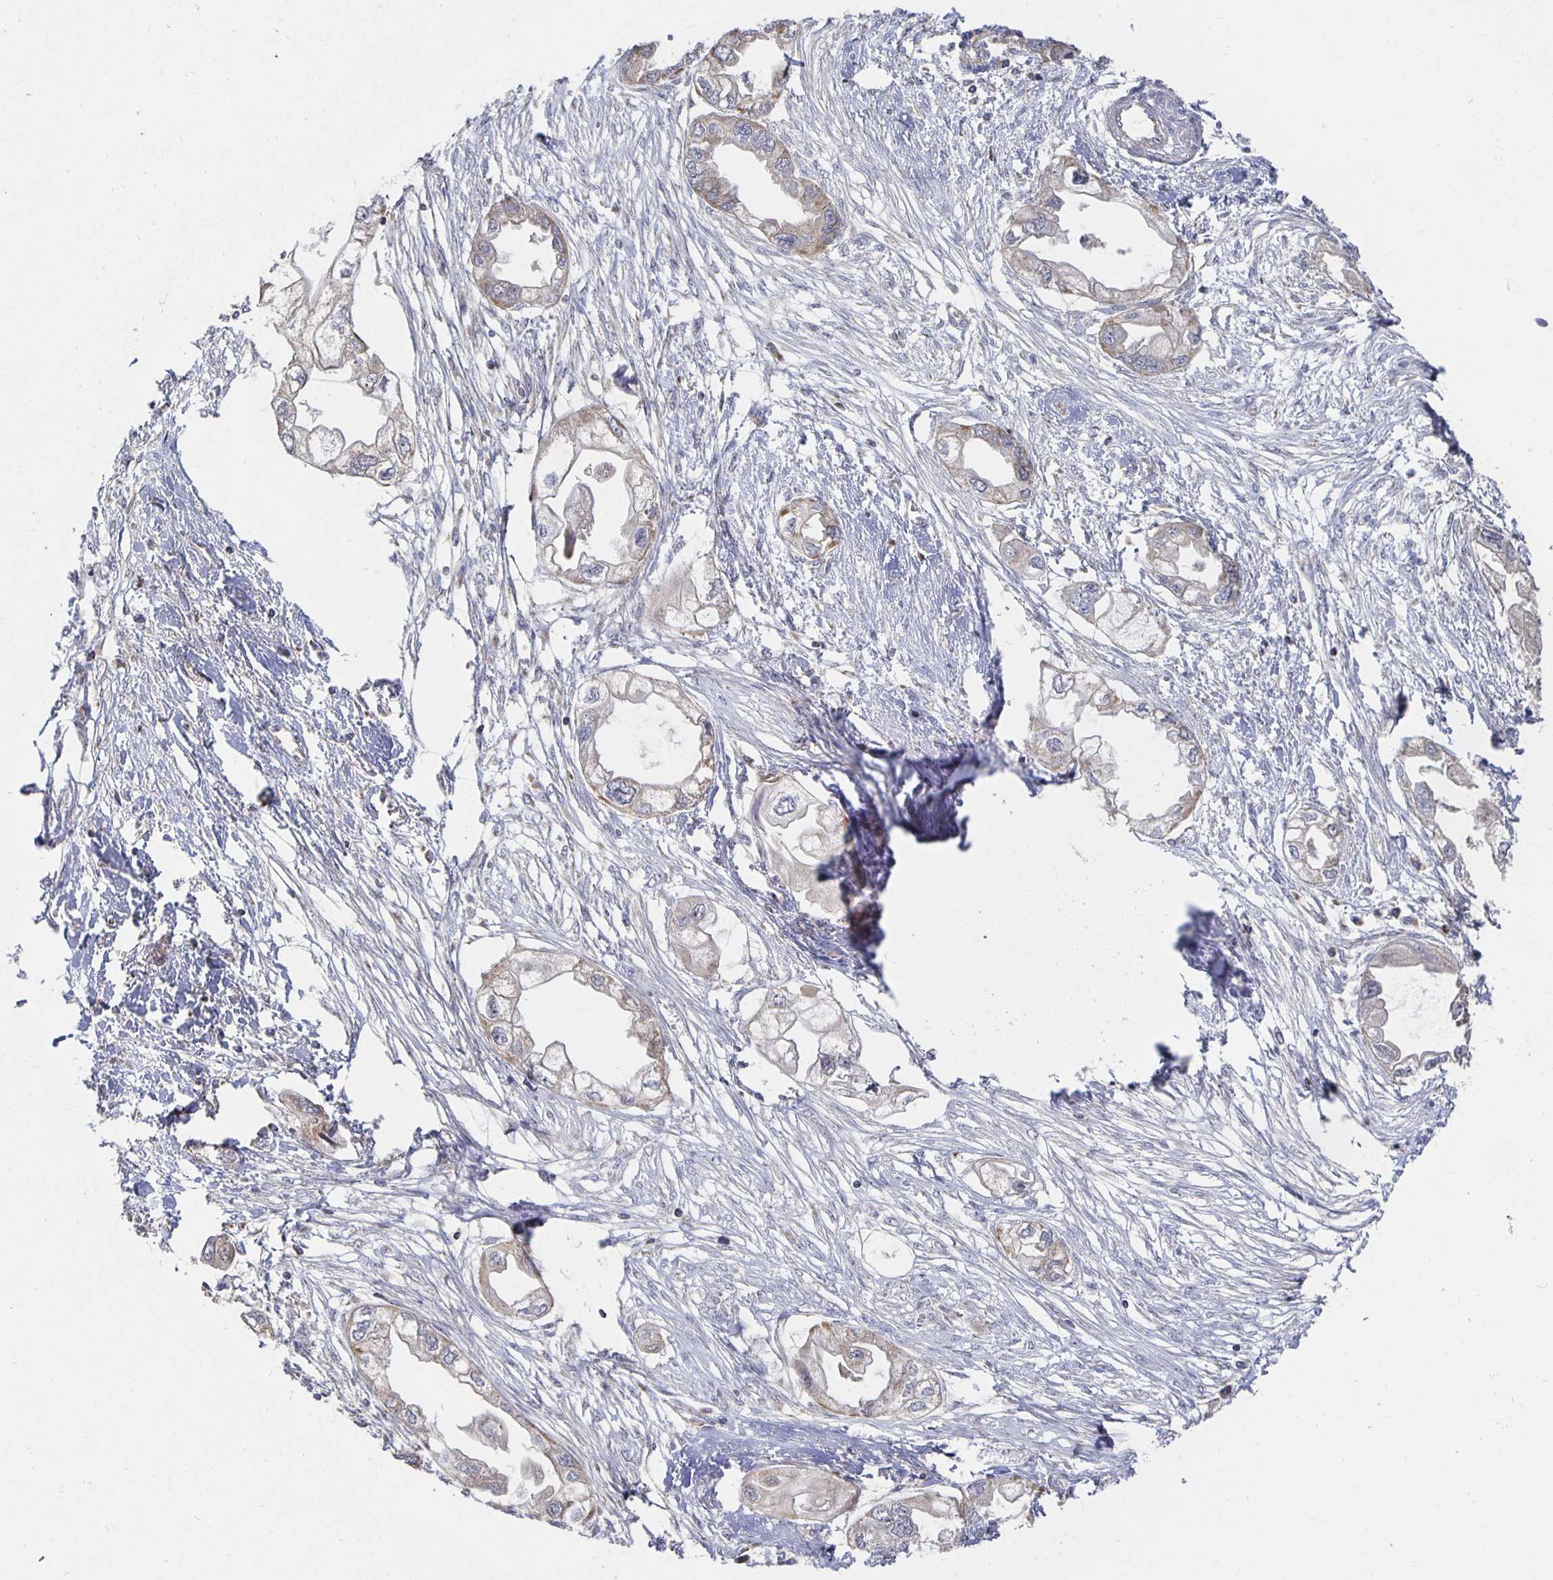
{"staining": {"intensity": "weak", "quantity": "<25%", "location": "cytoplasmic/membranous"}, "tissue": "endometrial cancer", "cell_type": "Tumor cells", "image_type": "cancer", "snomed": [{"axis": "morphology", "description": "Adenocarcinoma, NOS"}, {"axis": "morphology", "description": "Adenocarcinoma, metastatic, NOS"}, {"axis": "topography", "description": "Adipose tissue"}, {"axis": "topography", "description": "Endometrium"}], "caption": "This is a histopathology image of IHC staining of endometrial cancer (metastatic adenocarcinoma), which shows no staining in tumor cells.", "gene": "NKX2-8", "patient": {"sex": "female", "age": 67}}